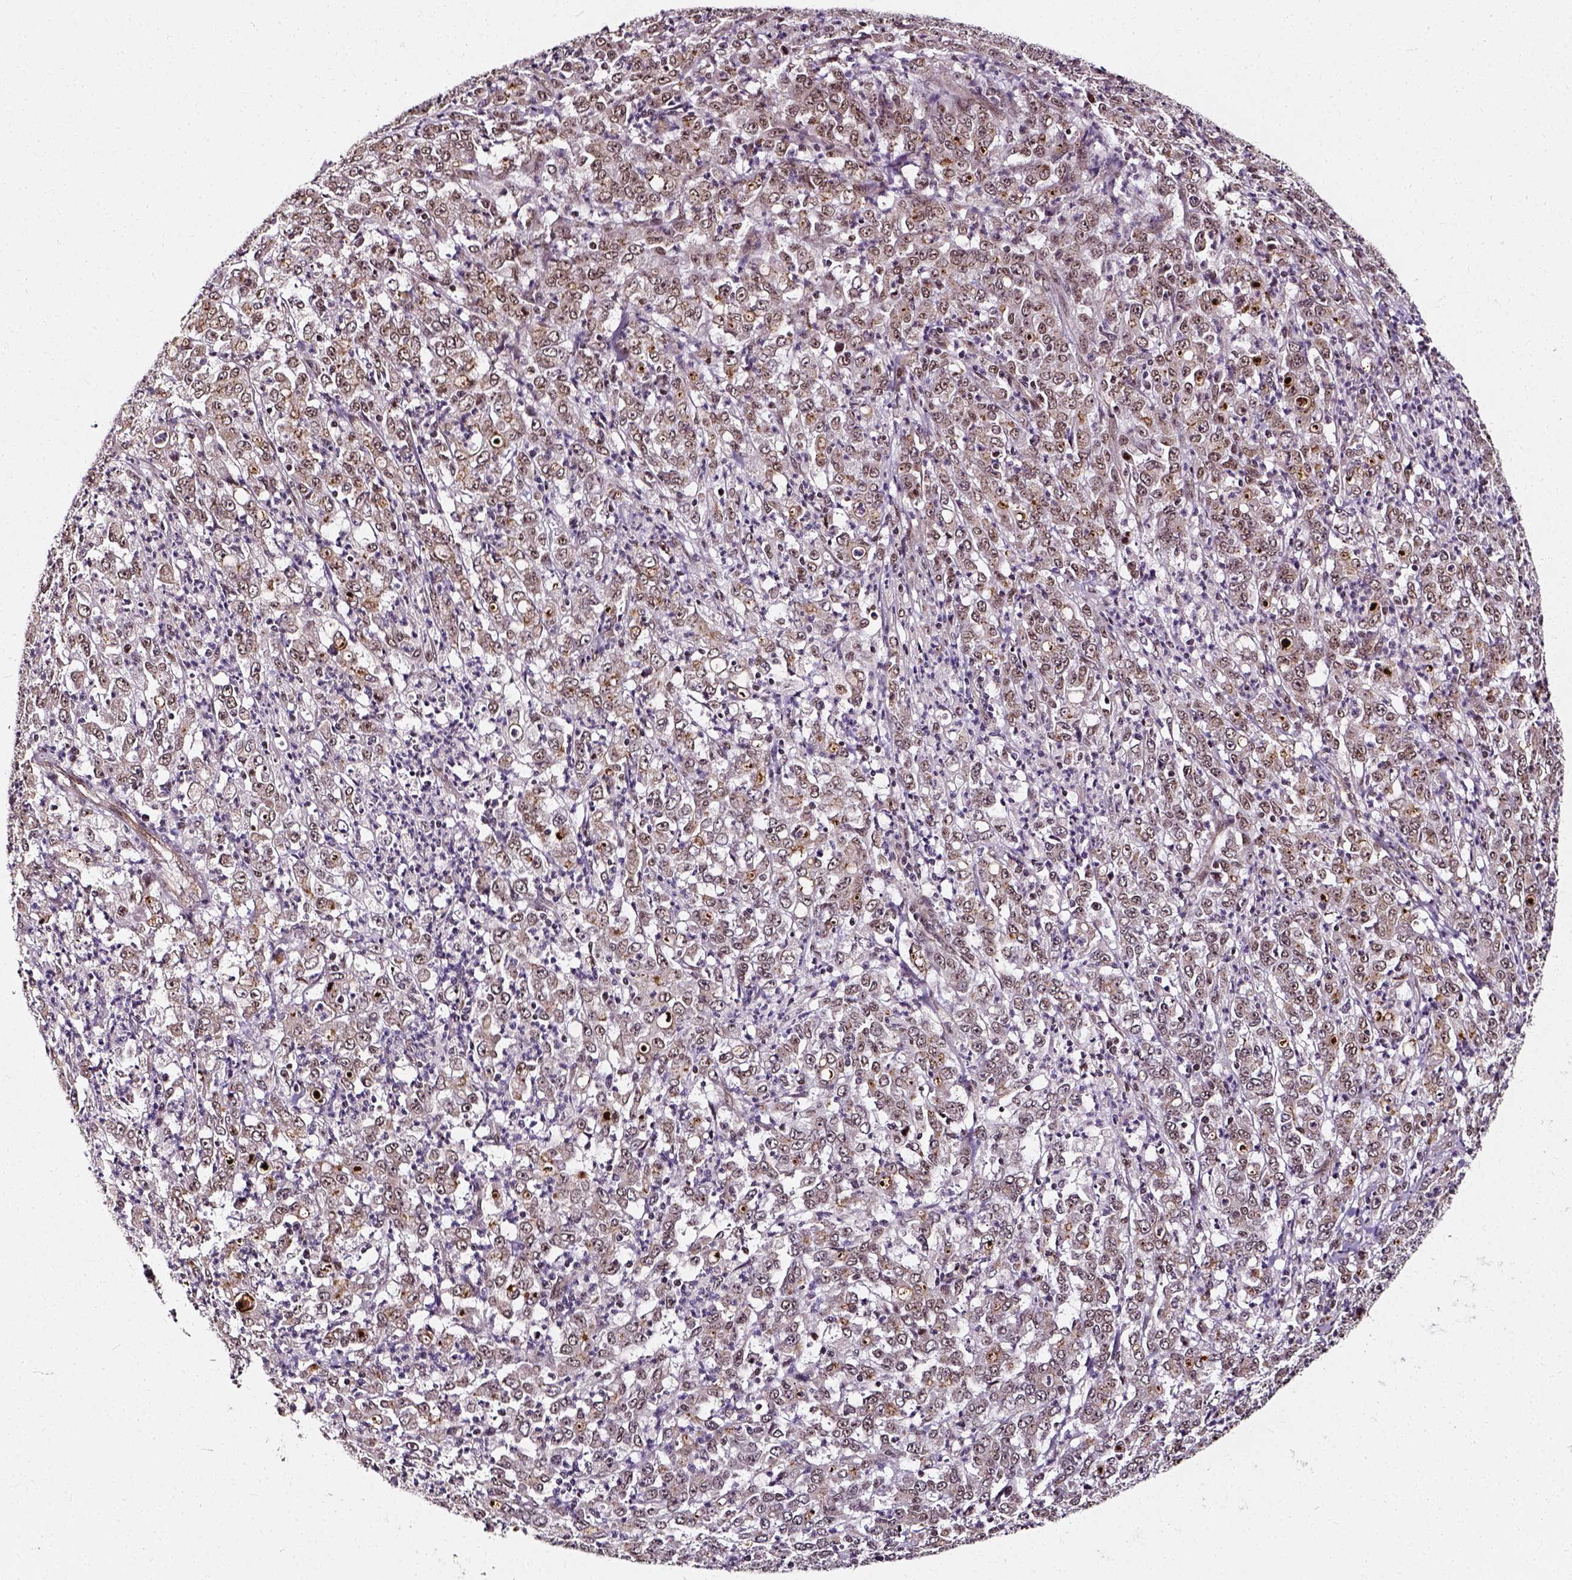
{"staining": {"intensity": "weak", "quantity": ">75%", "location": "cytoplasmic/membranous,nuclear"}, "tissue": "stomach cancer", "cell_type": "Tumor cells", "image_type": "cancer", "snomed": [{"axis": "morphology", "description": "Adenocarcinoma, NOS"}, {"axis": "topography", "description": "Stomach, lower"}], "caption": "Tumor cells demonstrate low levels of weak cytoplasmic/membranous and nuclear expression in approximately >75% of cells in stomach cancer.", "gene": "NACC1", "patient": {"sex": "female", "age": 71}}